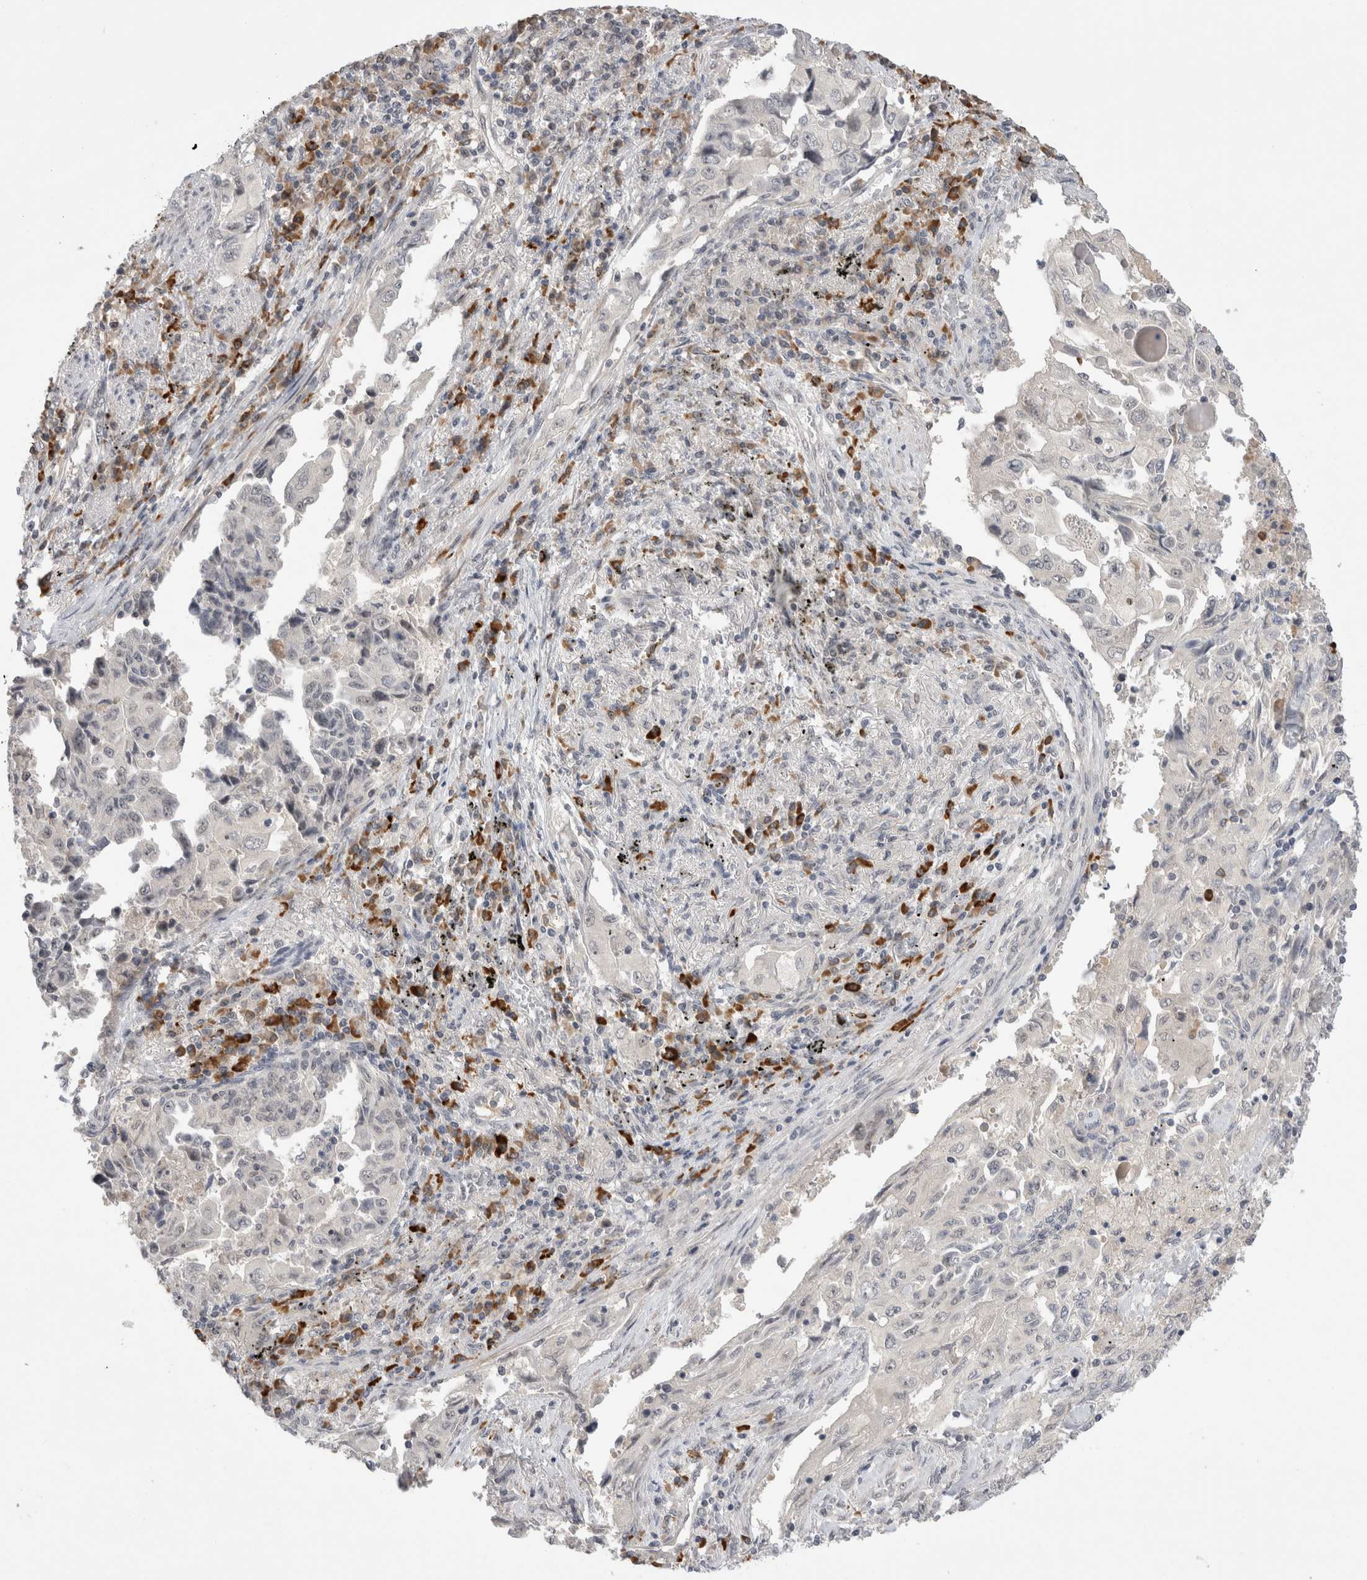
{"staining": {"intensity": "negative", "quantity": "none", "location": "none"}, "tissue": "lung cancer", "cell_type": "Tumor cells", "image_type": "cancer", "snomed": [{"axis": "morphology", "description": "Adenocarcinoma, NOS"}, {"axis": "topography", "description": "Lung"}], "caption": "A micrograph of human lung adenocarcinoma is negative for staining in tumor cells. (DAB immunohistochemistry (IHC), high magnification).", "gene": "ZNF24", "patient": {"sex": "female", "age": 51}}